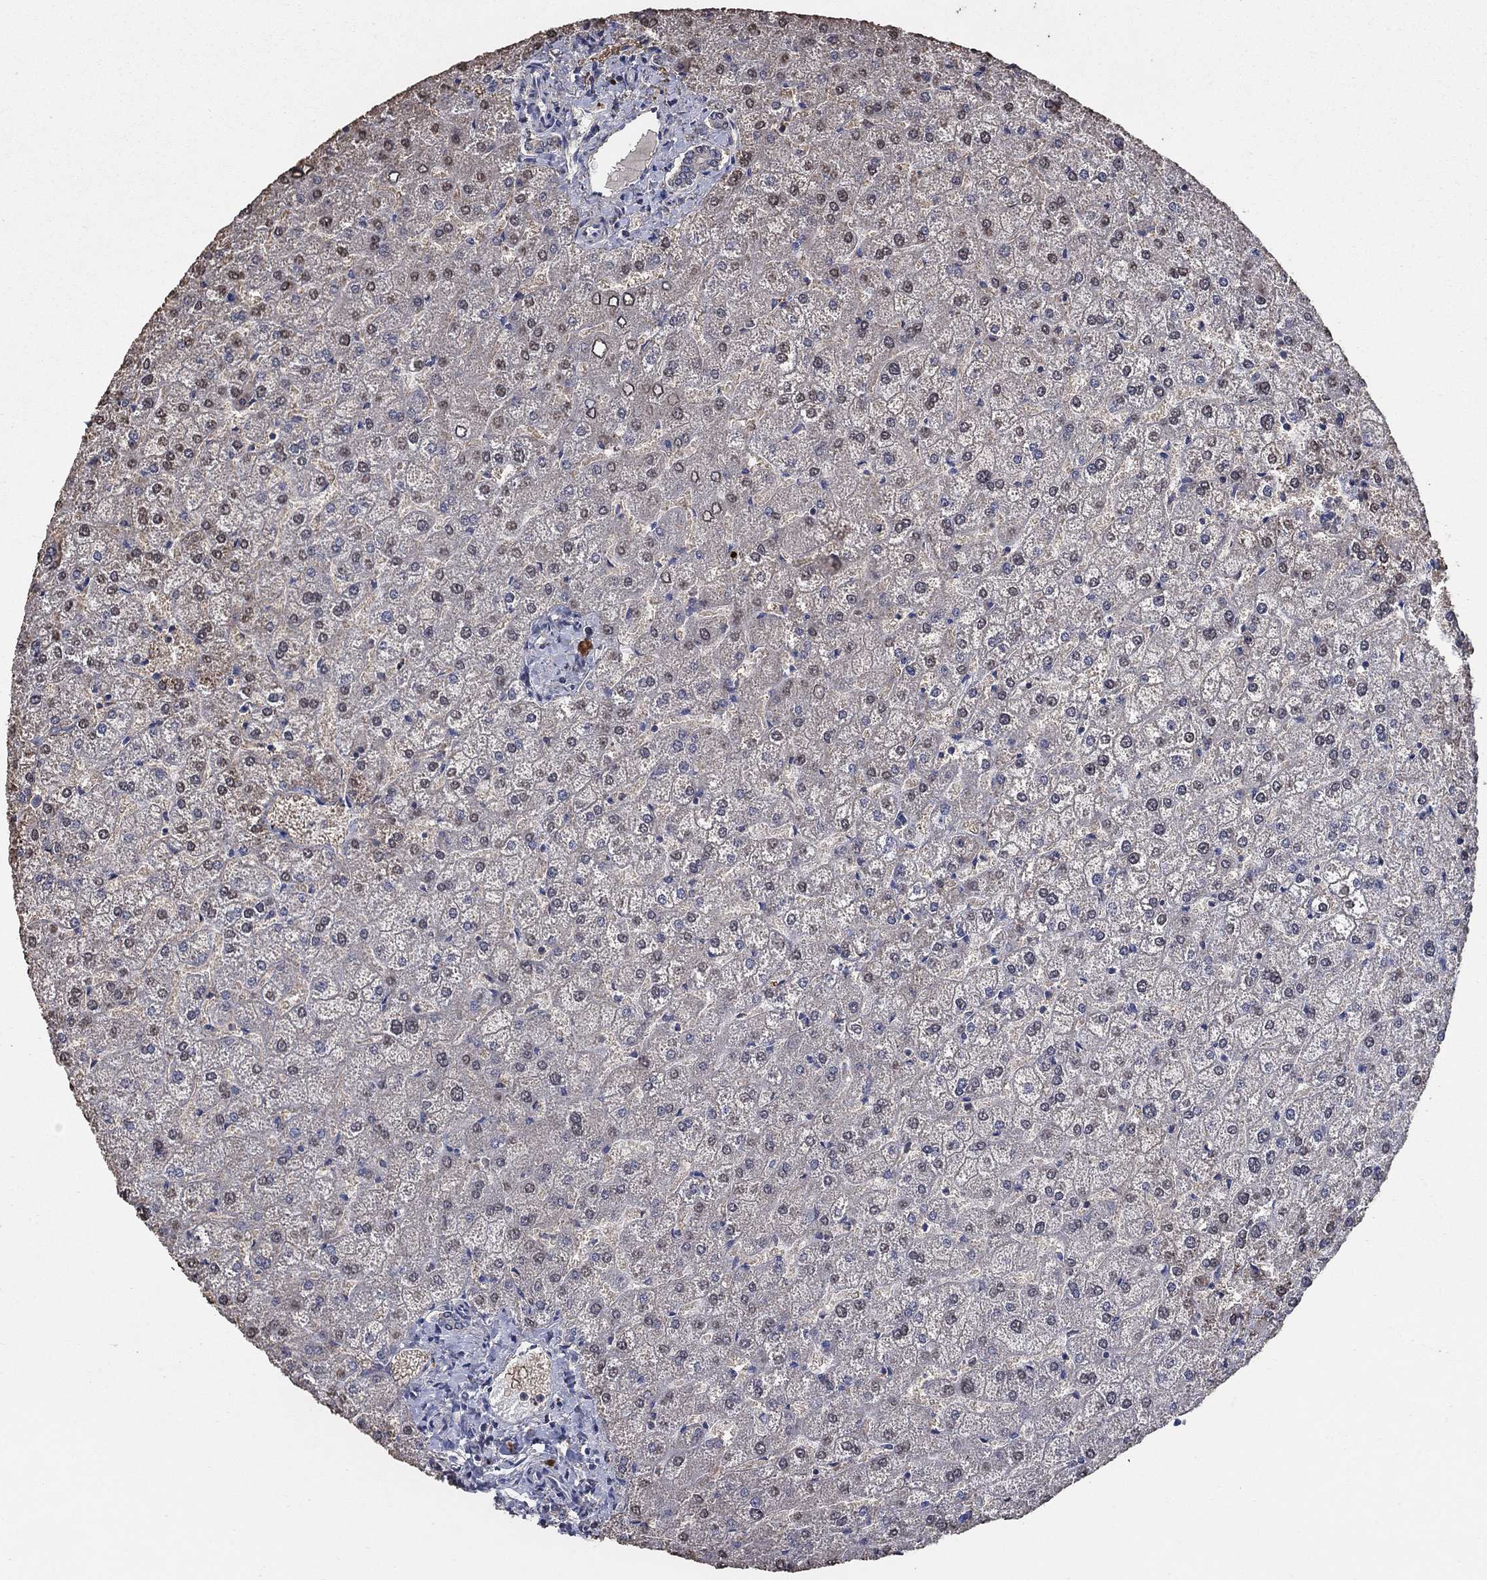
{"staining": {"intensity": "negative", "quantity": "none", "location": "none"}, "tissue": "liver", "cell_type": "Cholangiocytes", "image_type": "normal", "snomed": [{"axis": "morphology", "description": "Normal tissue, NOS"}, {"axis": "topography", "description": "Liver"}], "caption": "Immunohistochemistry (IHC) photomicrograph of unremarkable liver stained for a protein (brown), which reveals no positivity in cholangiocytes.", "gene": "MRPS24", "patient": {"sex": "female", "age": 32}}